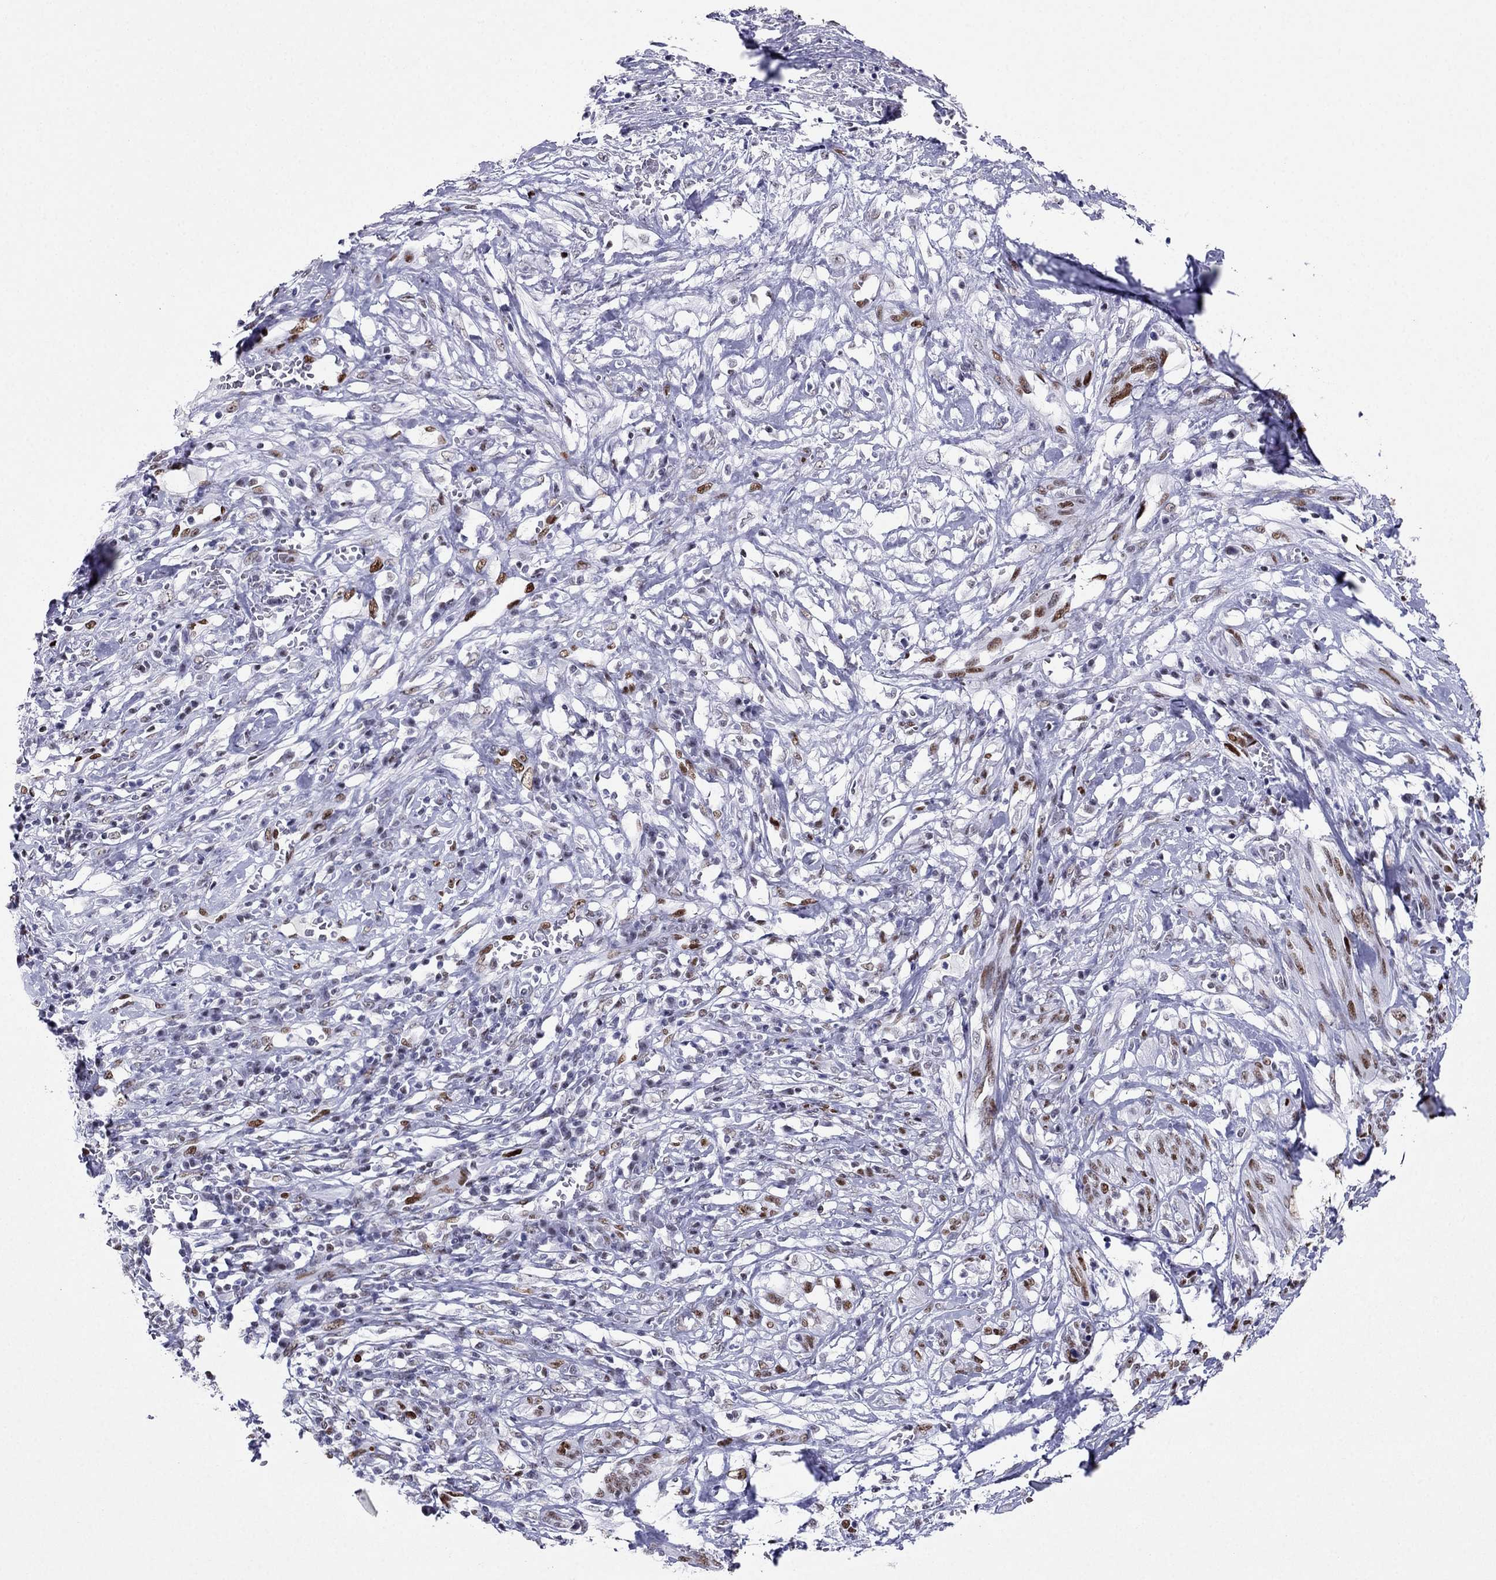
{"staining": {"intensity": "strong", "quantity": "25%-75%", "location": "nuclear"}, "tissue": "melanoma", "cell_type": "Tumor cells", "image_type": "cancer", "snomed": [{"axis": "morphology", "description": "Malignant melanoma, NOS"}, {"axis": "topography", "description": "Skin"}], "caption": "IHC micrograph of neoplastic tissue: melanoma stained using immunohistochemistry (IHC) shows high levels of strong protein expression localized specifically in the nuclear of tumor cells, appearing as a nuclear brown color.", "gene": "PPM1G", "patient": {"sex": "female", "age": 91}}